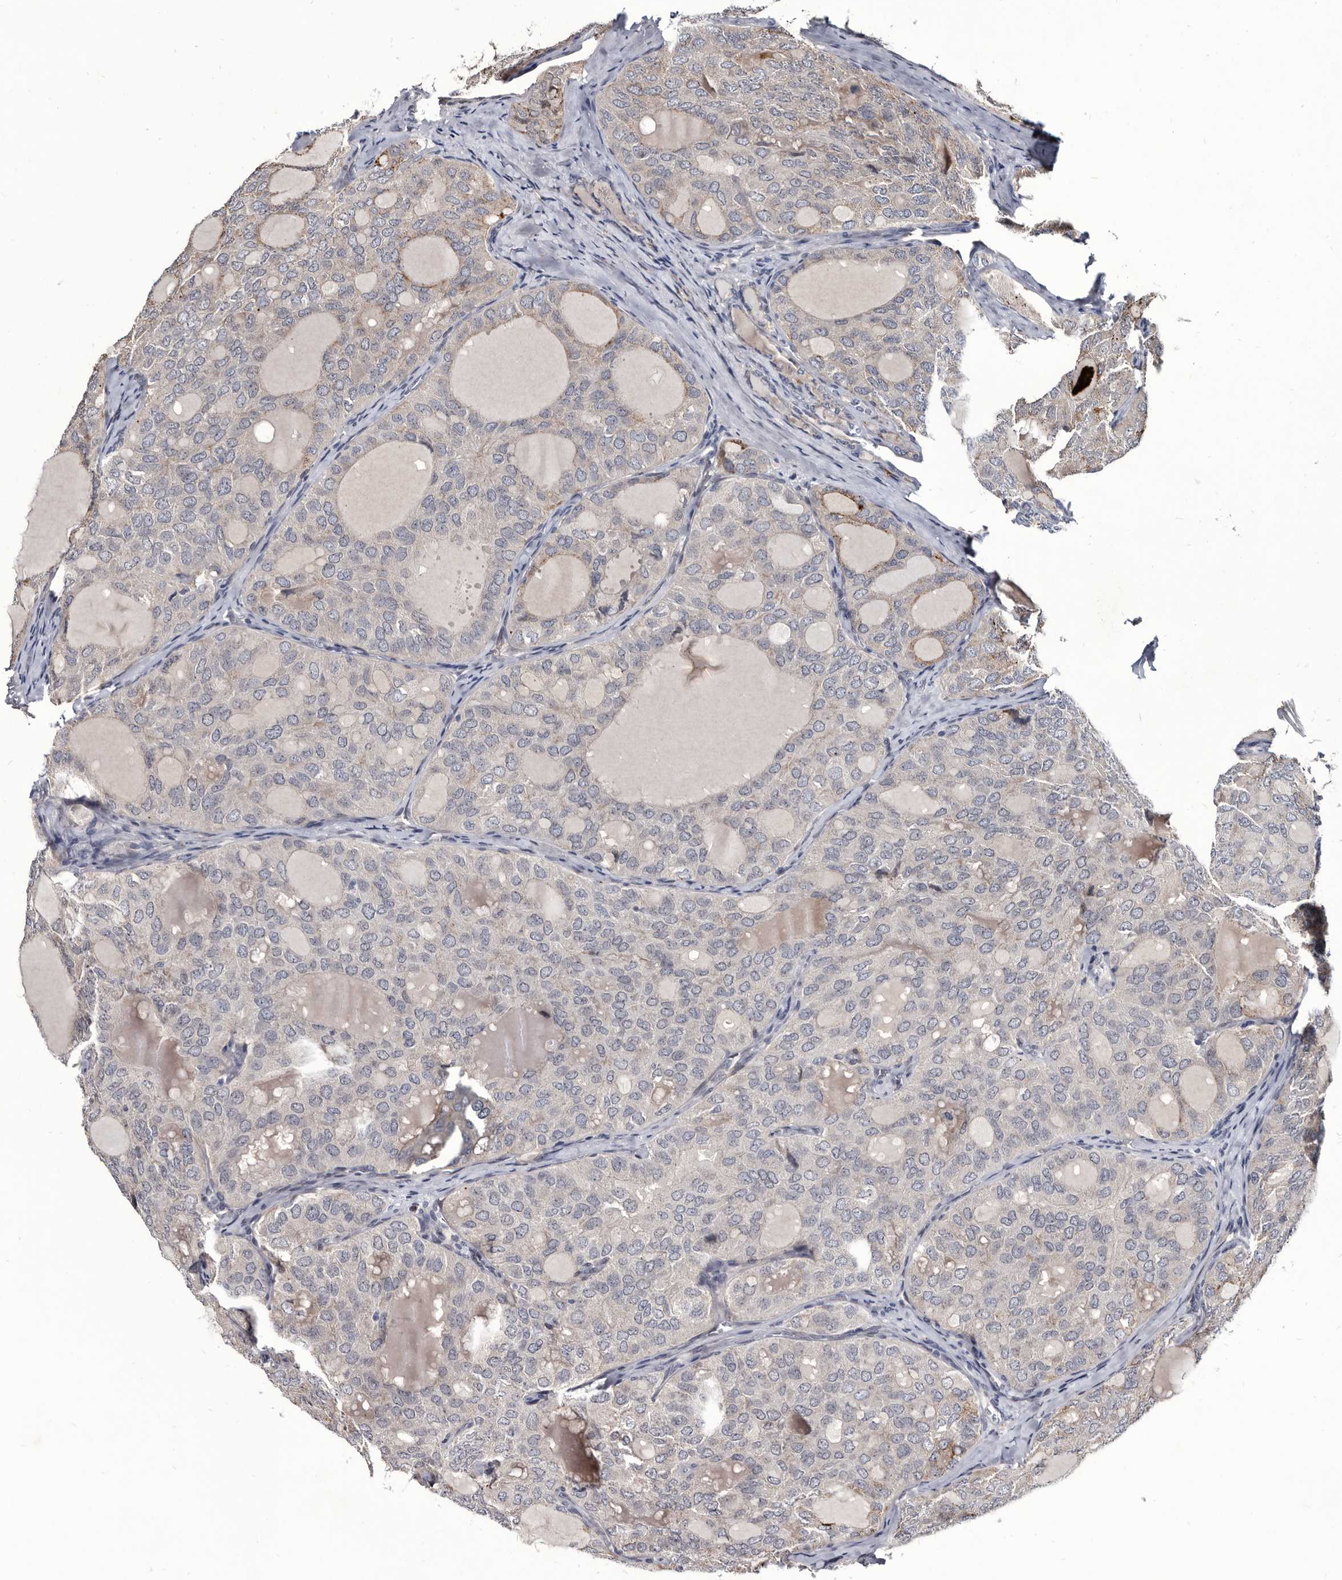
{"staining": {"intensity": "weak", "quantity": "<25%", "location": "cytoplasmic/membranous"}, "tissue": "thyroid cancer", "cell_type": "Tumor cells", "image_type": "cancer", "snomed": [{"axis": "morphology", "description": "Follicular adenoma carcinoma, NOS"}, {"axis": "topography", "description": "Thyroid gland"}], "caption": "This histopathology image is of thyroid cancer (follicular adenoma carcinoma) stained with immunohistochemistry to label a protein in brown with the nuclei are counter-stained blue. There is no staining in tumor cells.", "gene": "PROM1", "patient": {"sex": "male", "age": 75}}